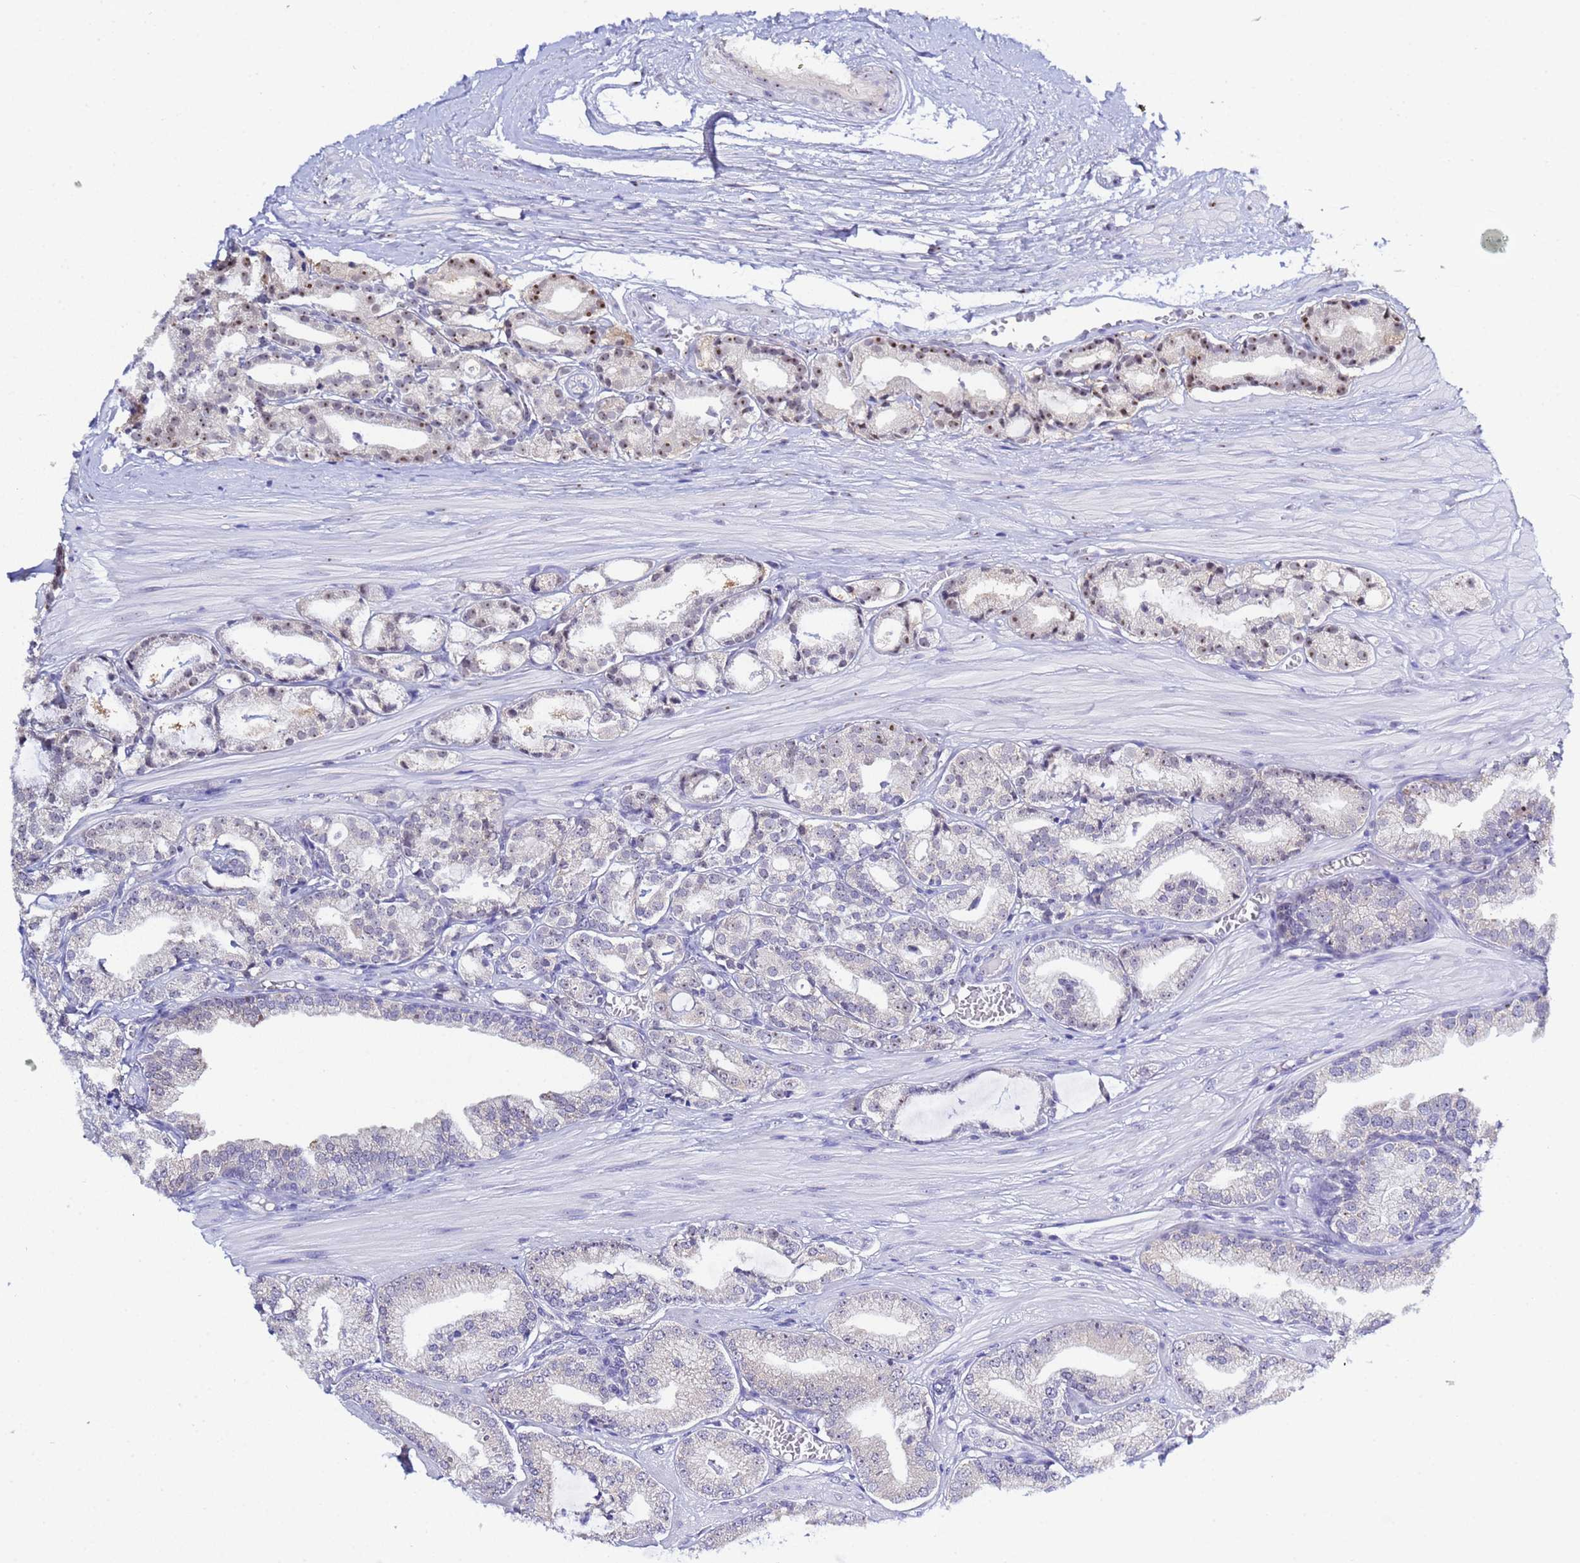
{"staining": {"intensity": "moderate", "quantity": "<25%", "location": "nuclear"}, "tissue": "prostate cancer", "cell_type": "Tumor cells", "image_type": "cancer", "snomed": [{"axis": "morphology", "description": "Adenocarcinoma, High grade"}, {"axis": "topography", "description": "Prostate"}], "caption": "Immunohistochemistry micrograph of neoplastic tissue: human high-grade adenocarcinoma (prostate) stained using IHC displays low levels of moderate protein expression localized specifically in the nuclear of tumor cells, appearing as a nuclear brown color.", "gene": "ACTL6B", "patient": {"sex": "male", "age": 71}}